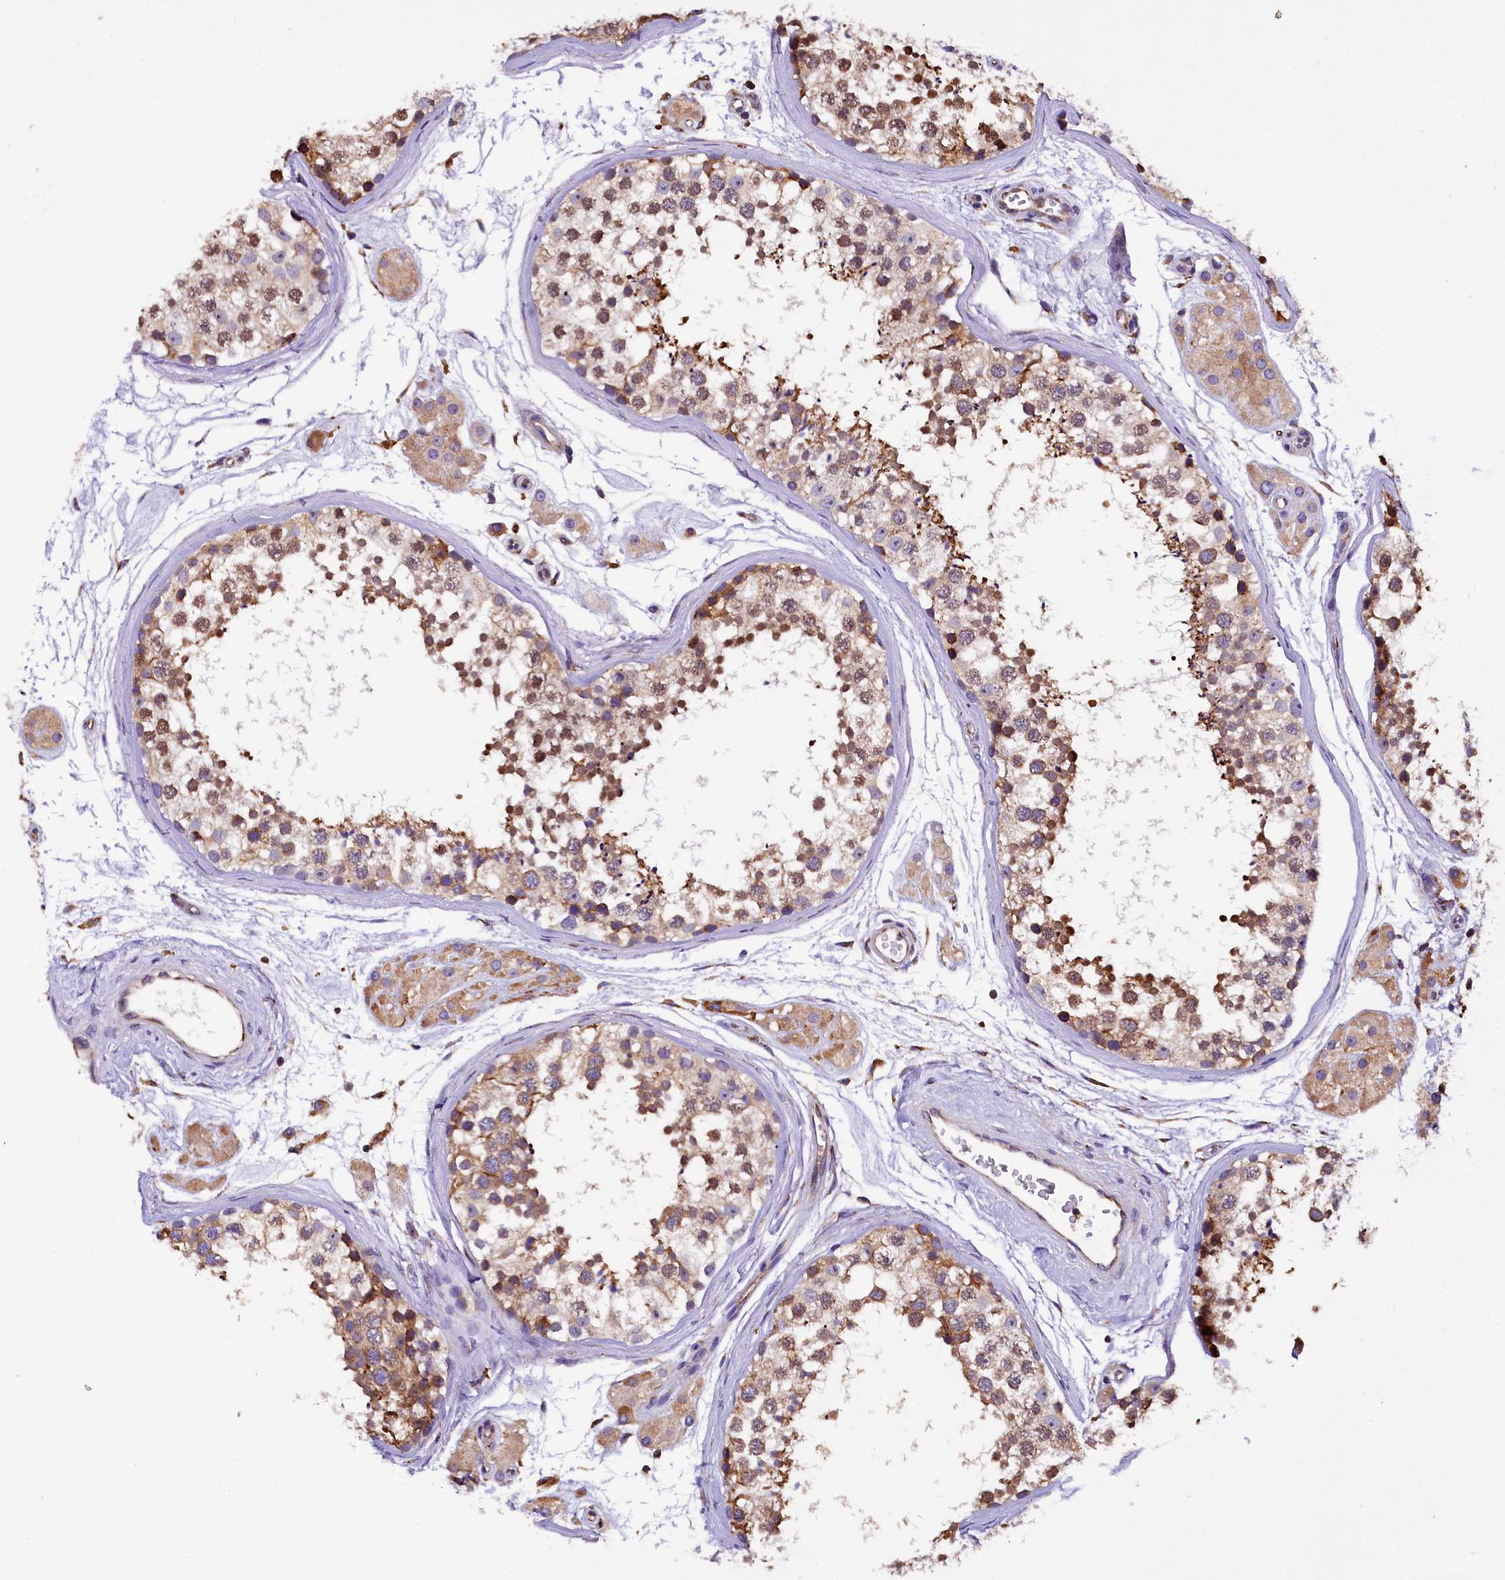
{"staining": {"intensity": "moderate", "quantity": "25%-75%", "location": "cytoplasmic/membranous,nuclear"}, "tissue": "testis", "cell_type": "Cells in seminiferous ducts", "image_type": "normal", "snomed": [{"axis": "morphology", "description": "Normal tissue, NOS"}, {"axis": "topography", "description": "Testis"}], "caption": "IHC image of benign human testis stained for a protein (brown), which reveals medium levels of moderate cytoplasmic/membranous,nuclear positivity in about 25%-75% of cells in seminiferous ducts.", "gene": "CAPS2", "patient": {"sex": "male", "age": 56}}